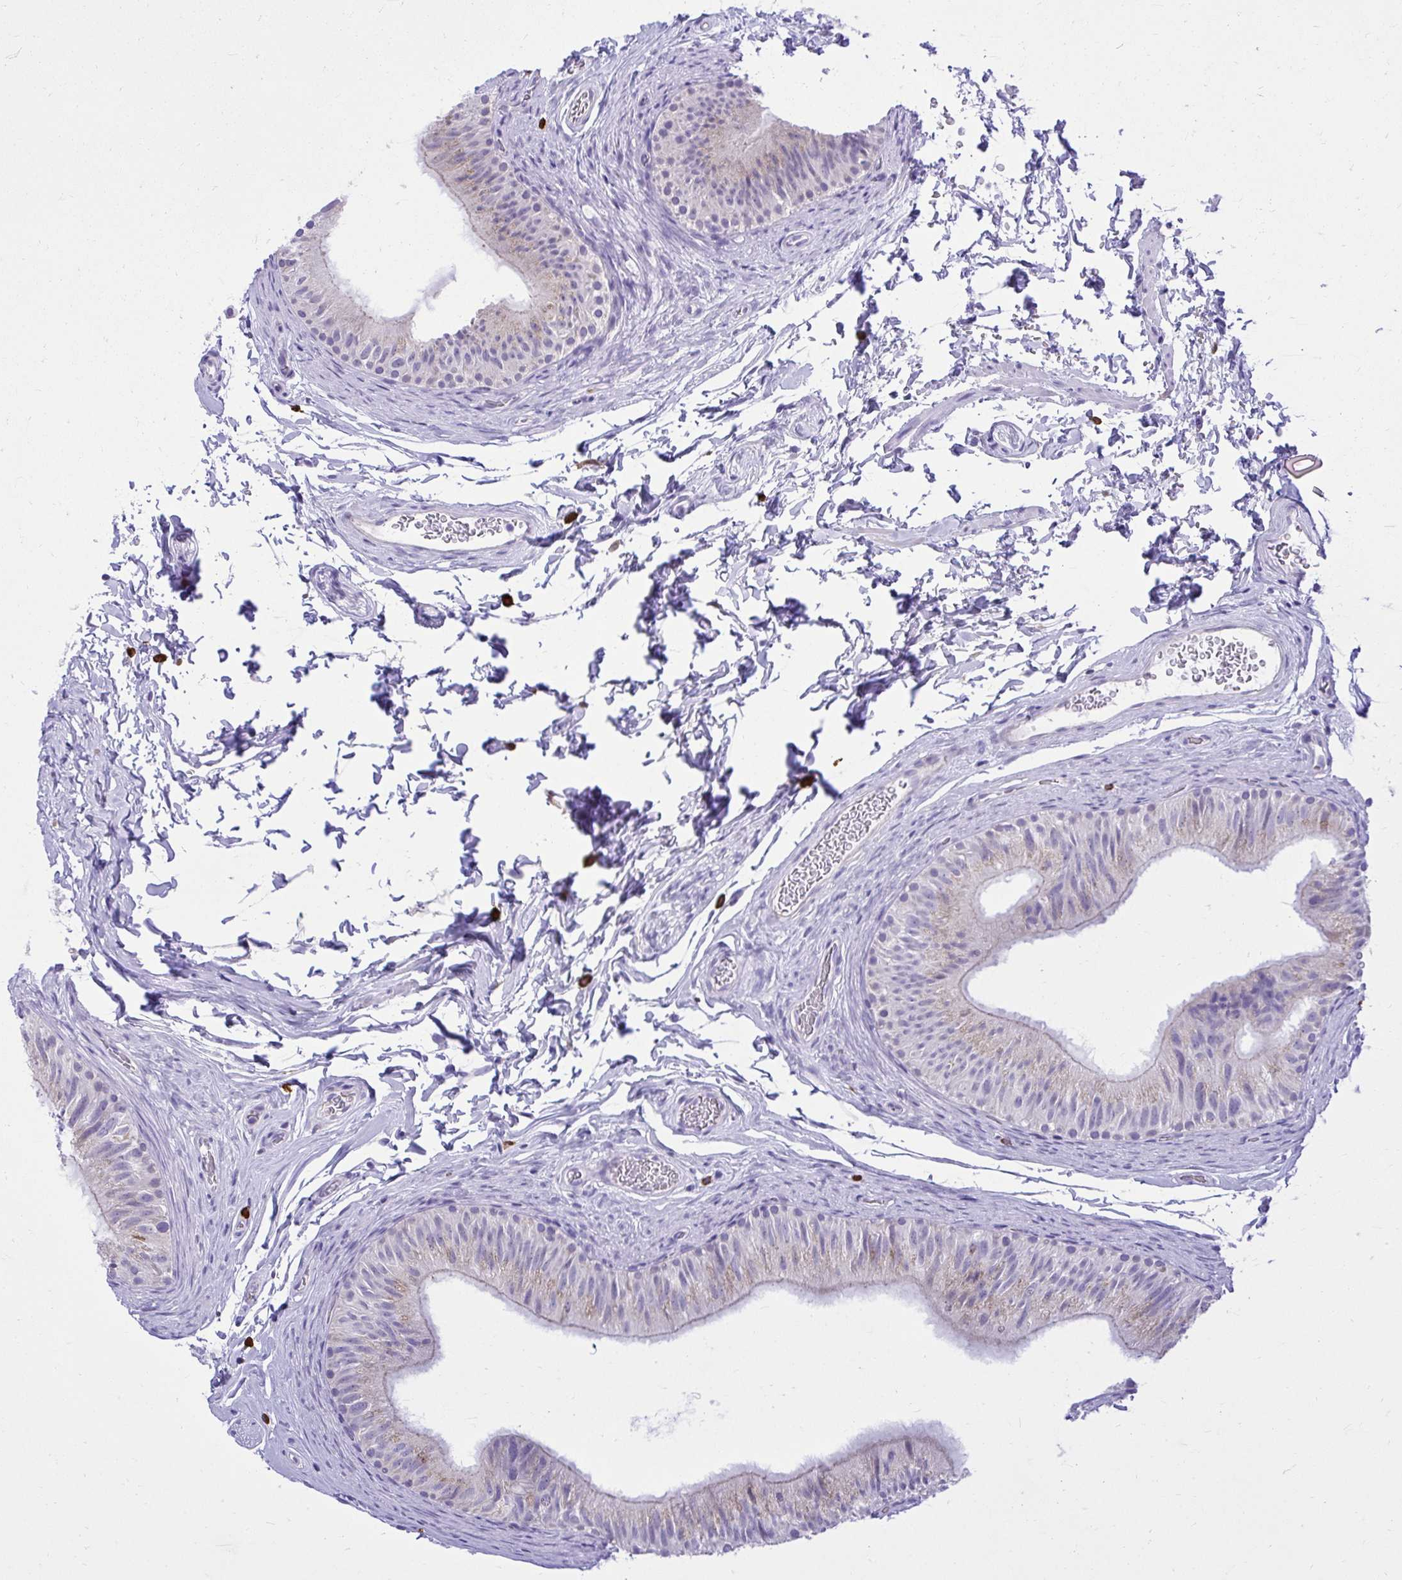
{"staining": {"intensity": "weak", "quantity": "<25%", "location": "cytoplasmic/membranous"}, "tissue": "epididymis", "cell_type": "Glandular cells", "image_type": "normal", "snomed": [{"axis": "morphology", "description": "Normal tissue, NOS"}, {"axis": "topography", "description": "Epididymis, spermatic cord, NOS"}, {"axis": "topography", "description": "Epididymis"}], "caption": "Human epididymis stained for a protein using immunohistochemistry (IHC) displays no expression in glandular cells.", "gene": "PSD", "patient": {"sex": "male", "age": 31}}